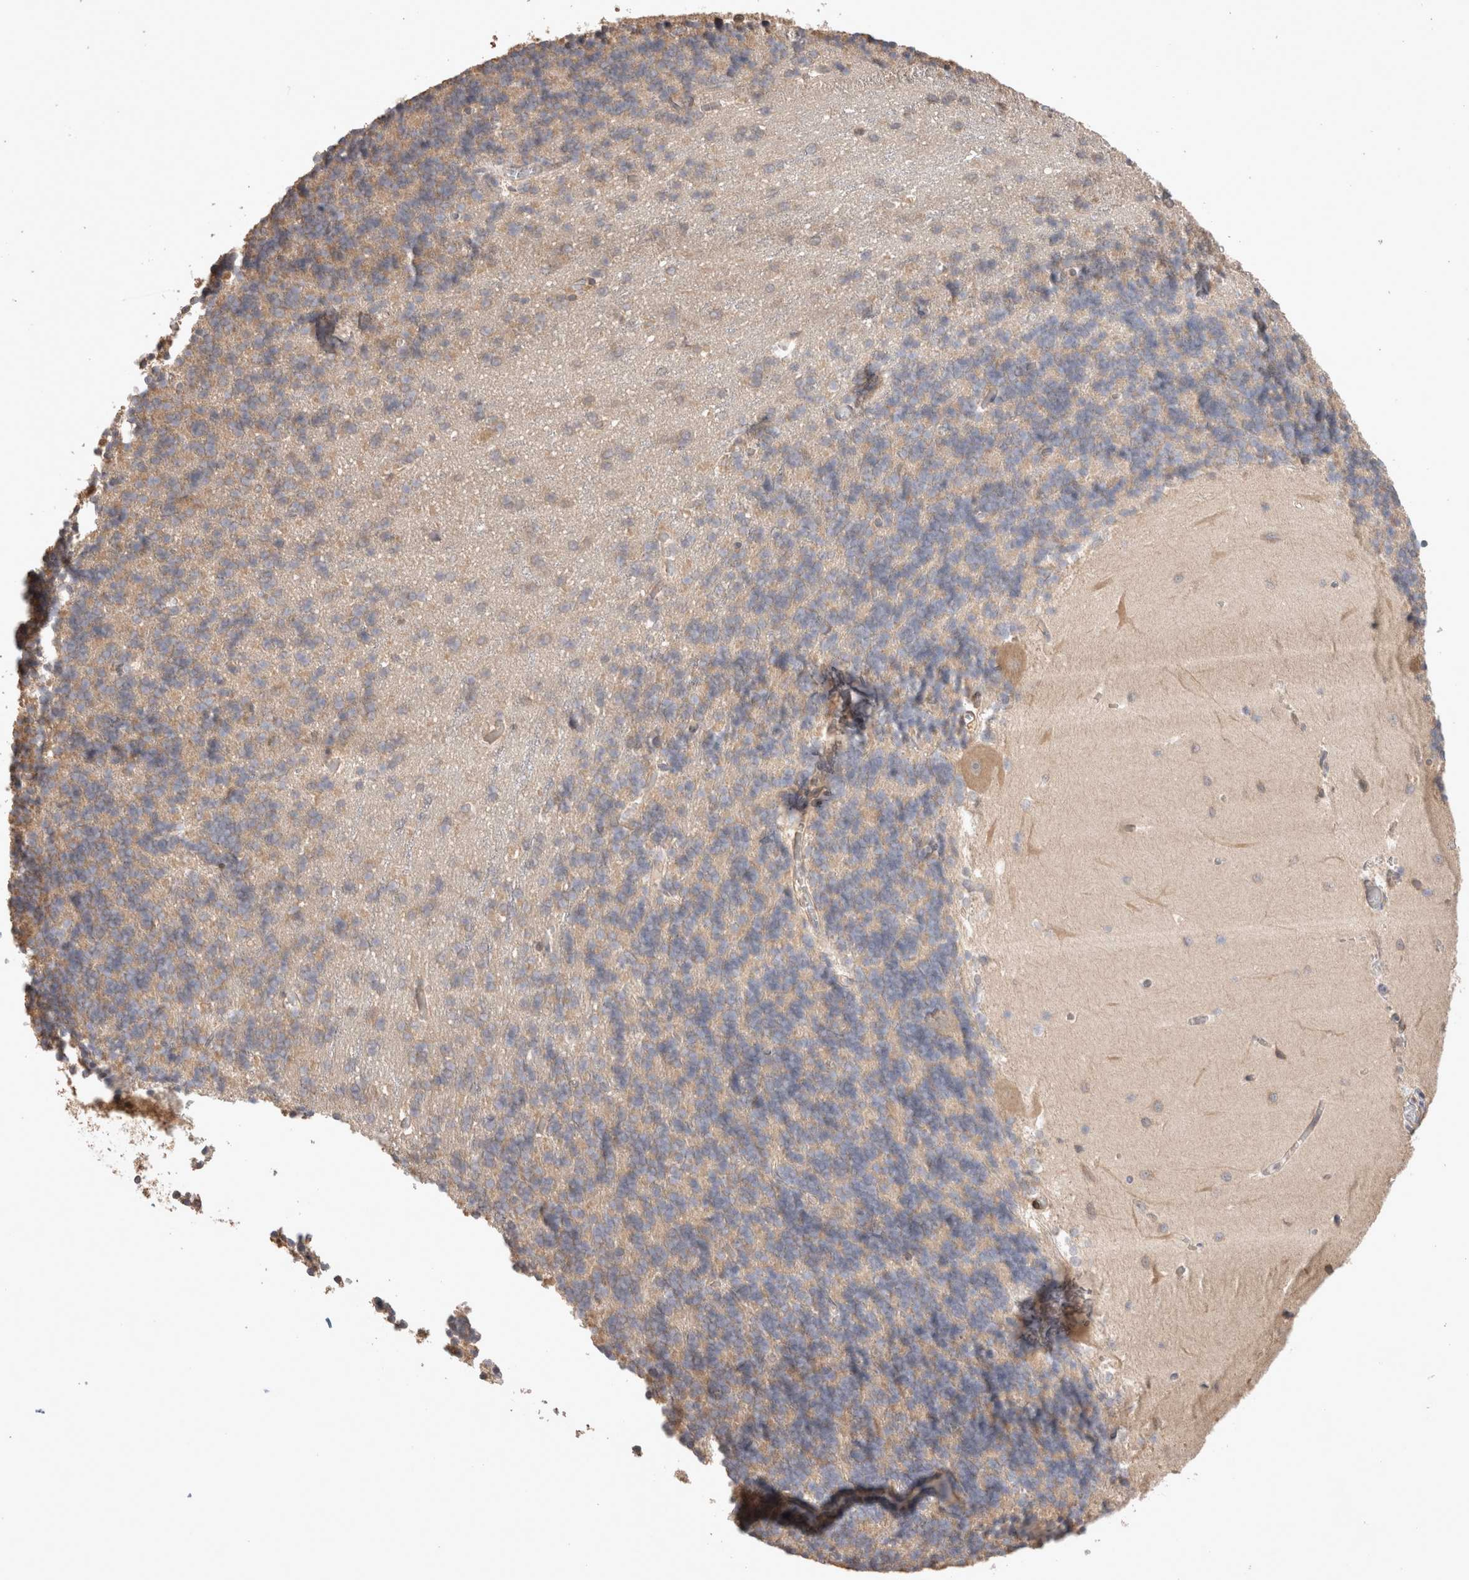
{"staining": {"intensity": "moderate", "quantity": "25%-75%", "location": "cytoplasmic/membranous"}, "tissue": "cerebellum", "cell_type": "Cells in granular layer", "image_type": "normal", "snomed": [{"axis": "morphology", "description": "Normal tissue, NOS"}, {"axis": "topography", "description": "Cerebellum"}], "caption": "Approximately 25%-75% of cells in granular layer in unremarkable human cerebellum demonstrate moderate cytoplasmic/membranous protein positivity as visualized by brown immunohistochemical staining.", "gene": "HROB", "patient": {"sex": "male", "age": 37}}